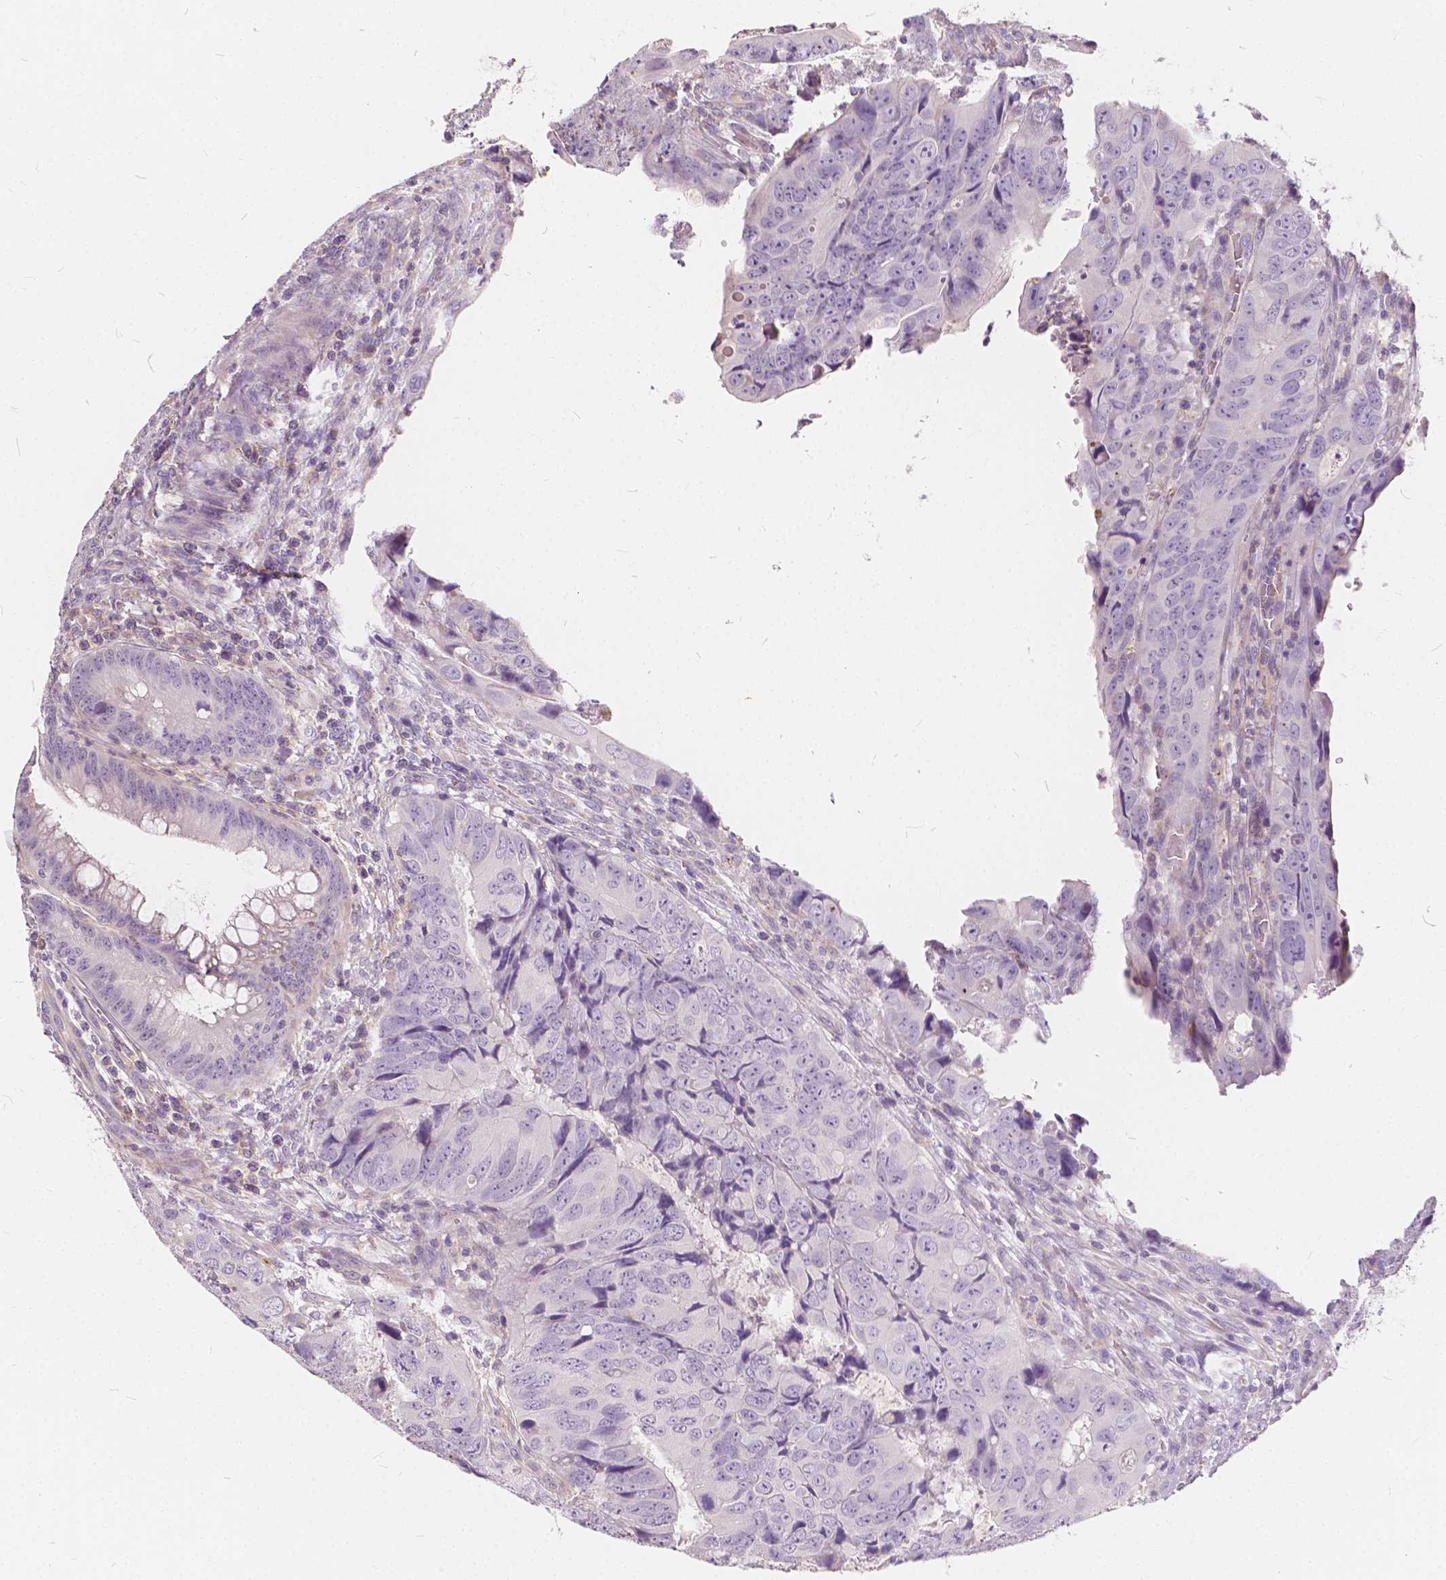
{"staining": {"intensity": "negative", "quantity": "none", "location": "none"}, "tissue": "colorectal cancer", "cell_type": "Tumor cells", "image_type": "cancer", "snomed": [{"axis": "morphology", "description": "Adenocarcinoma, NOS"}, {"axis": "topography", "description": "Colon"}], "caption": "This is an immunohistochemistry histopathology image of colorectal cancer (adenocarcinoma). There is no positivity in tumor cells.", "gene": "KIAA0513", "patient": {"sex": "male", "age": 79}}